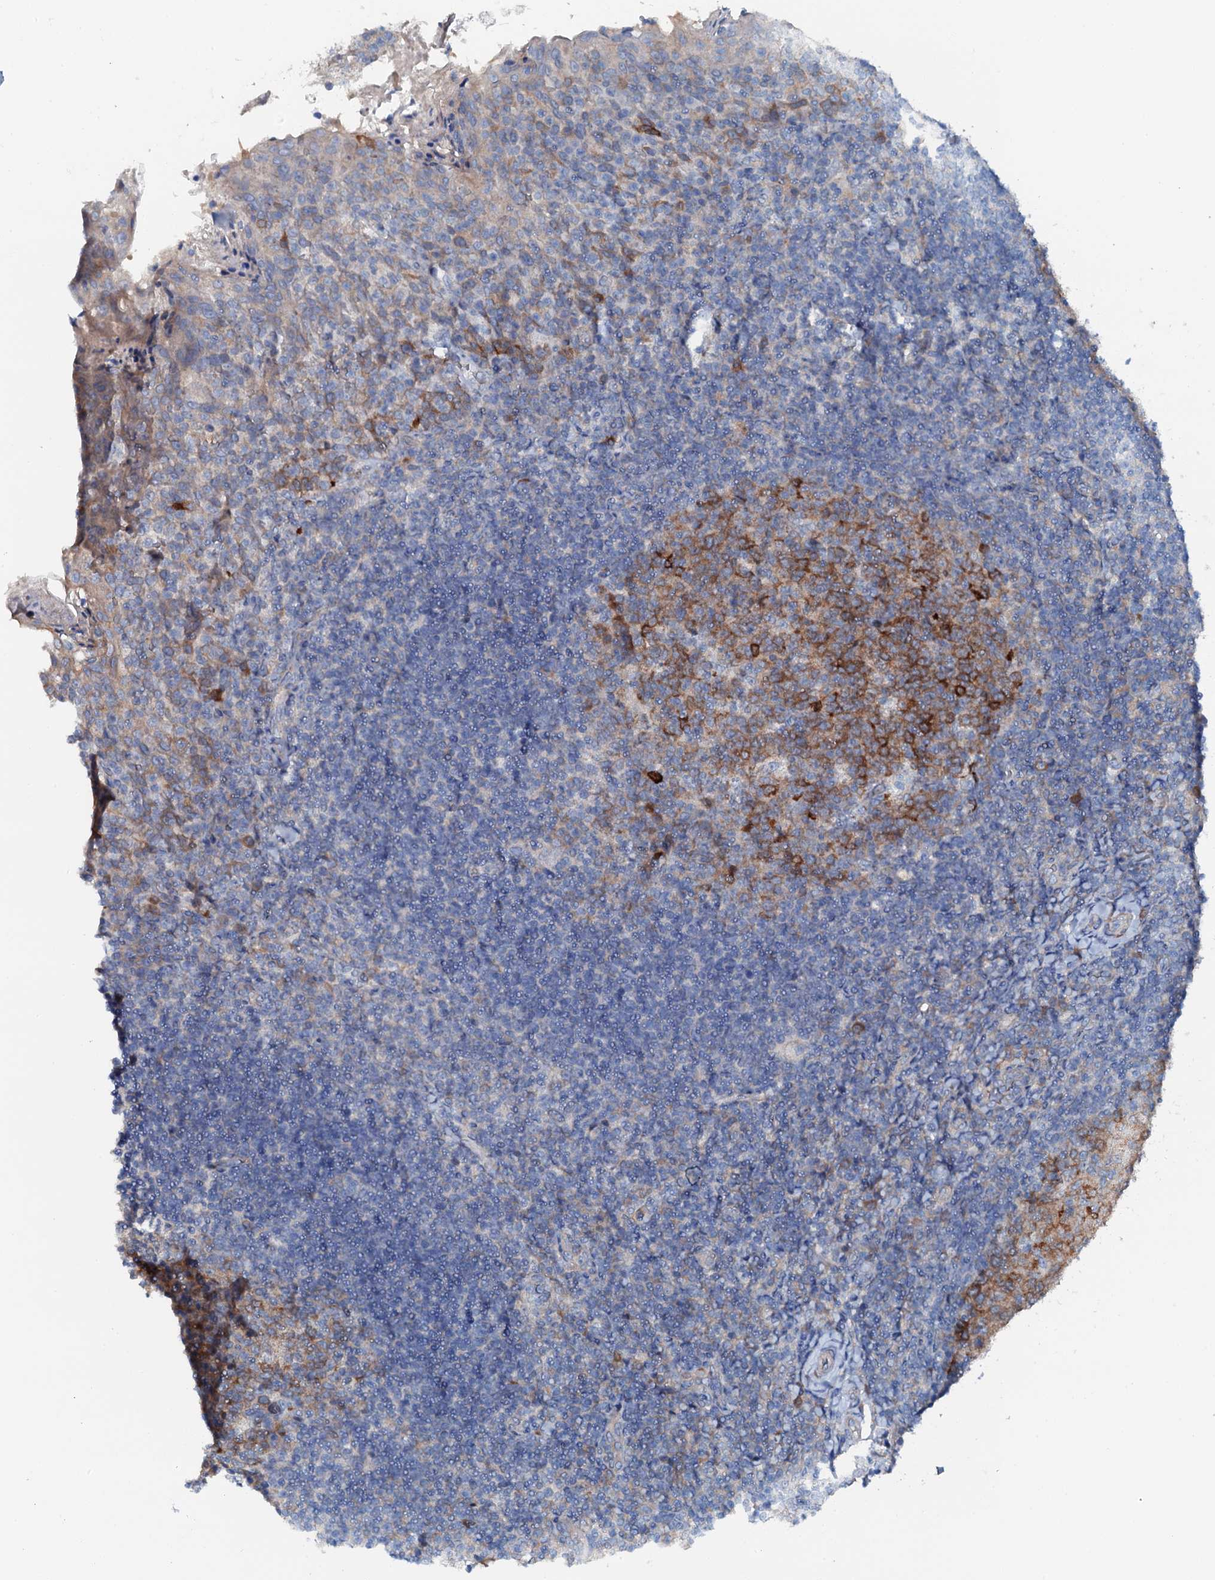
{"staining": {"intensity": "moderate", "quantity": ">75%", "location": "cytoplasmic/membranous"}, "tissue": "tonsil", "cell_type": "Germinal center cells", "image_type": "normal", "snomed": [{"axis": "morphology", "description": "Normal tissue, NOS"}, {"axis": "topography", "description": "Tonsil"}], "caption": "High-magnification brightfield microscopy of unremarkable tonsil stained with DAB (3,3'-diaminobenzidine) (brown) and counterstained with hematoxylin (blue). germinal center cells exhibit moderate cytoplasmic/membranous staining is seen in approximately>75% of cells.", "gene": "GFOD2", "patient": {"sex": "female", "age": 10}}